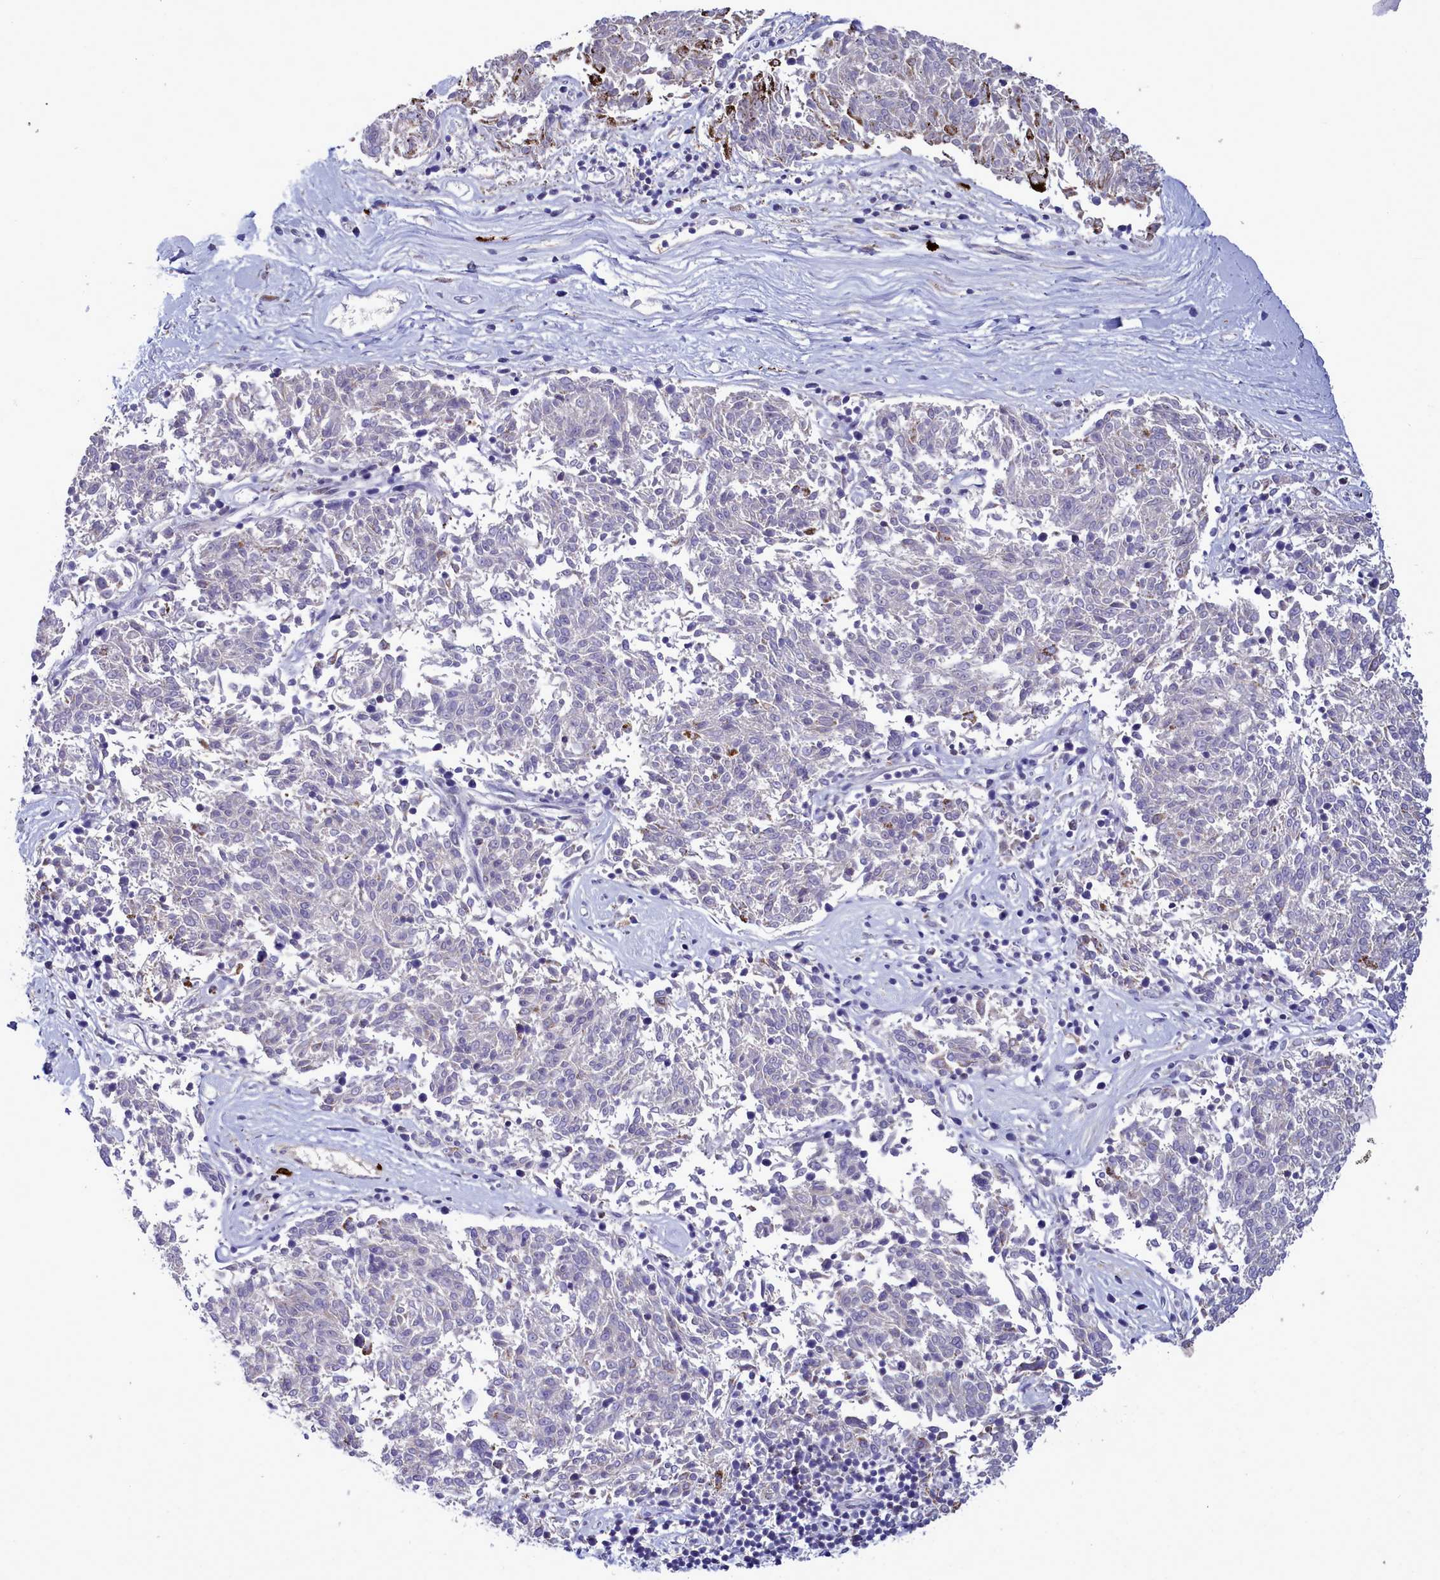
{"staining": {"intensity": "moderate", "quantity": "<25%", "location": "cytoplasmic/membranous"}, "tissue": "melanoma", "cell_type": "Tumor cells", "image_type": "cancer", "snomed": [{"axis": "morphology", "description": "Malignant melanoma, NOS"}, {"axis": "topography", "description": "Skin"}], "caption": "Immunohistochemistry image of malignant melanoma stained for a protein (brown), which displays low levels of moderate cytoplasmic/membranous positivity in approximately <25% of tumor cells.", "gene": "POM121L2", "patient": {"sex": "female", "age": 72}}